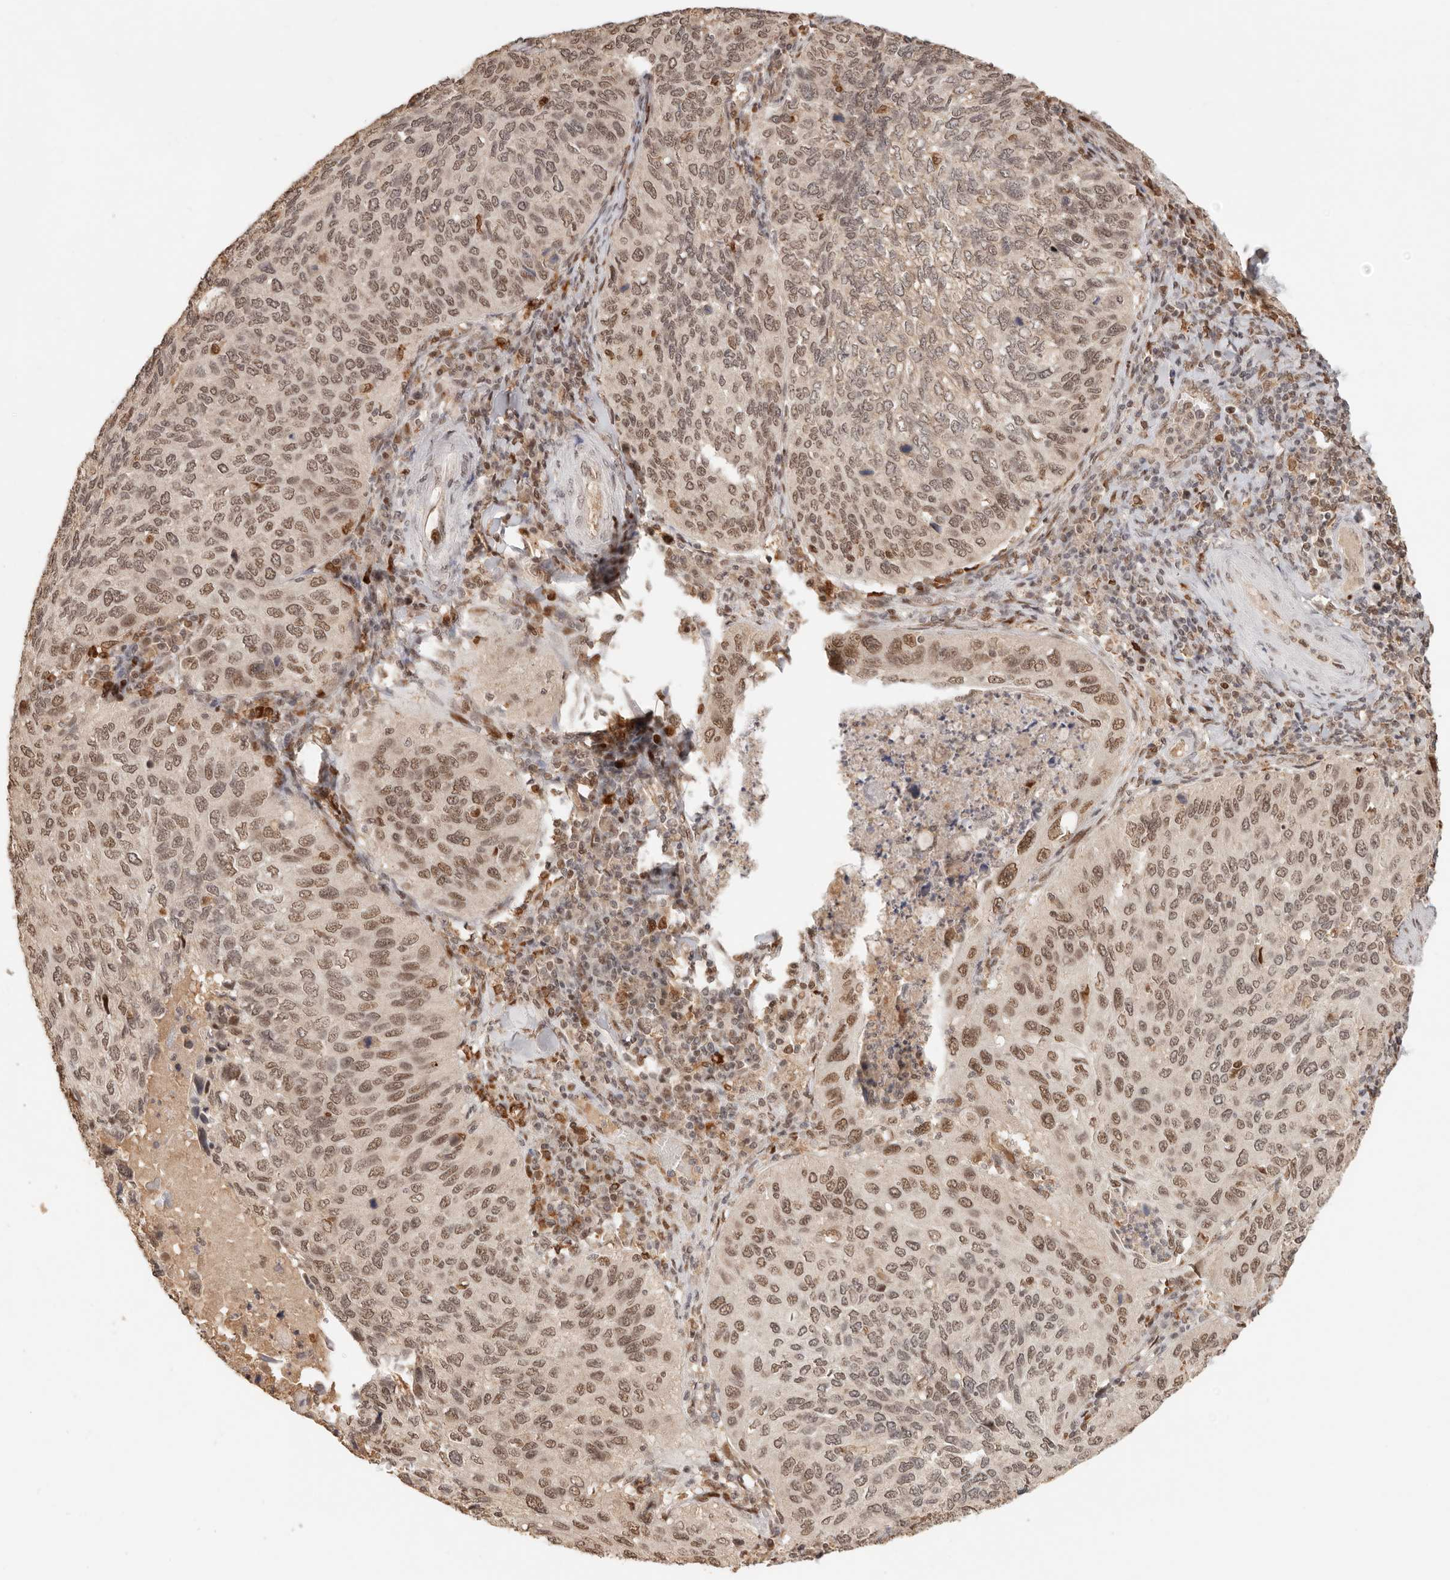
{"staining": {"intensity": "moderate", "quantity": ">75%", "location": "nuclear"}, "tissue": "cervical cancer", "cell_type": "Tumor cells", "image_type": "cancer", "snomed": [{"axis": "morphology", "description": "Squamous cell carcinoma, NOS"}, {"axis": "topography", "description": "Cervix"}], "caption": "IHC of human cervical cancer (squamous cell carcinoma) reveals medium levels of moderate nuclear staining in approximately >75% of tumor cells. The staining is performed using DAB (3,3'-diaminobenzidine) brown chromogen to label protein expression. The nuclei are counter-stained blue using hematoxylin.", "gene": "NPAS2", "patient": {"sex": "female", "age": 38}}